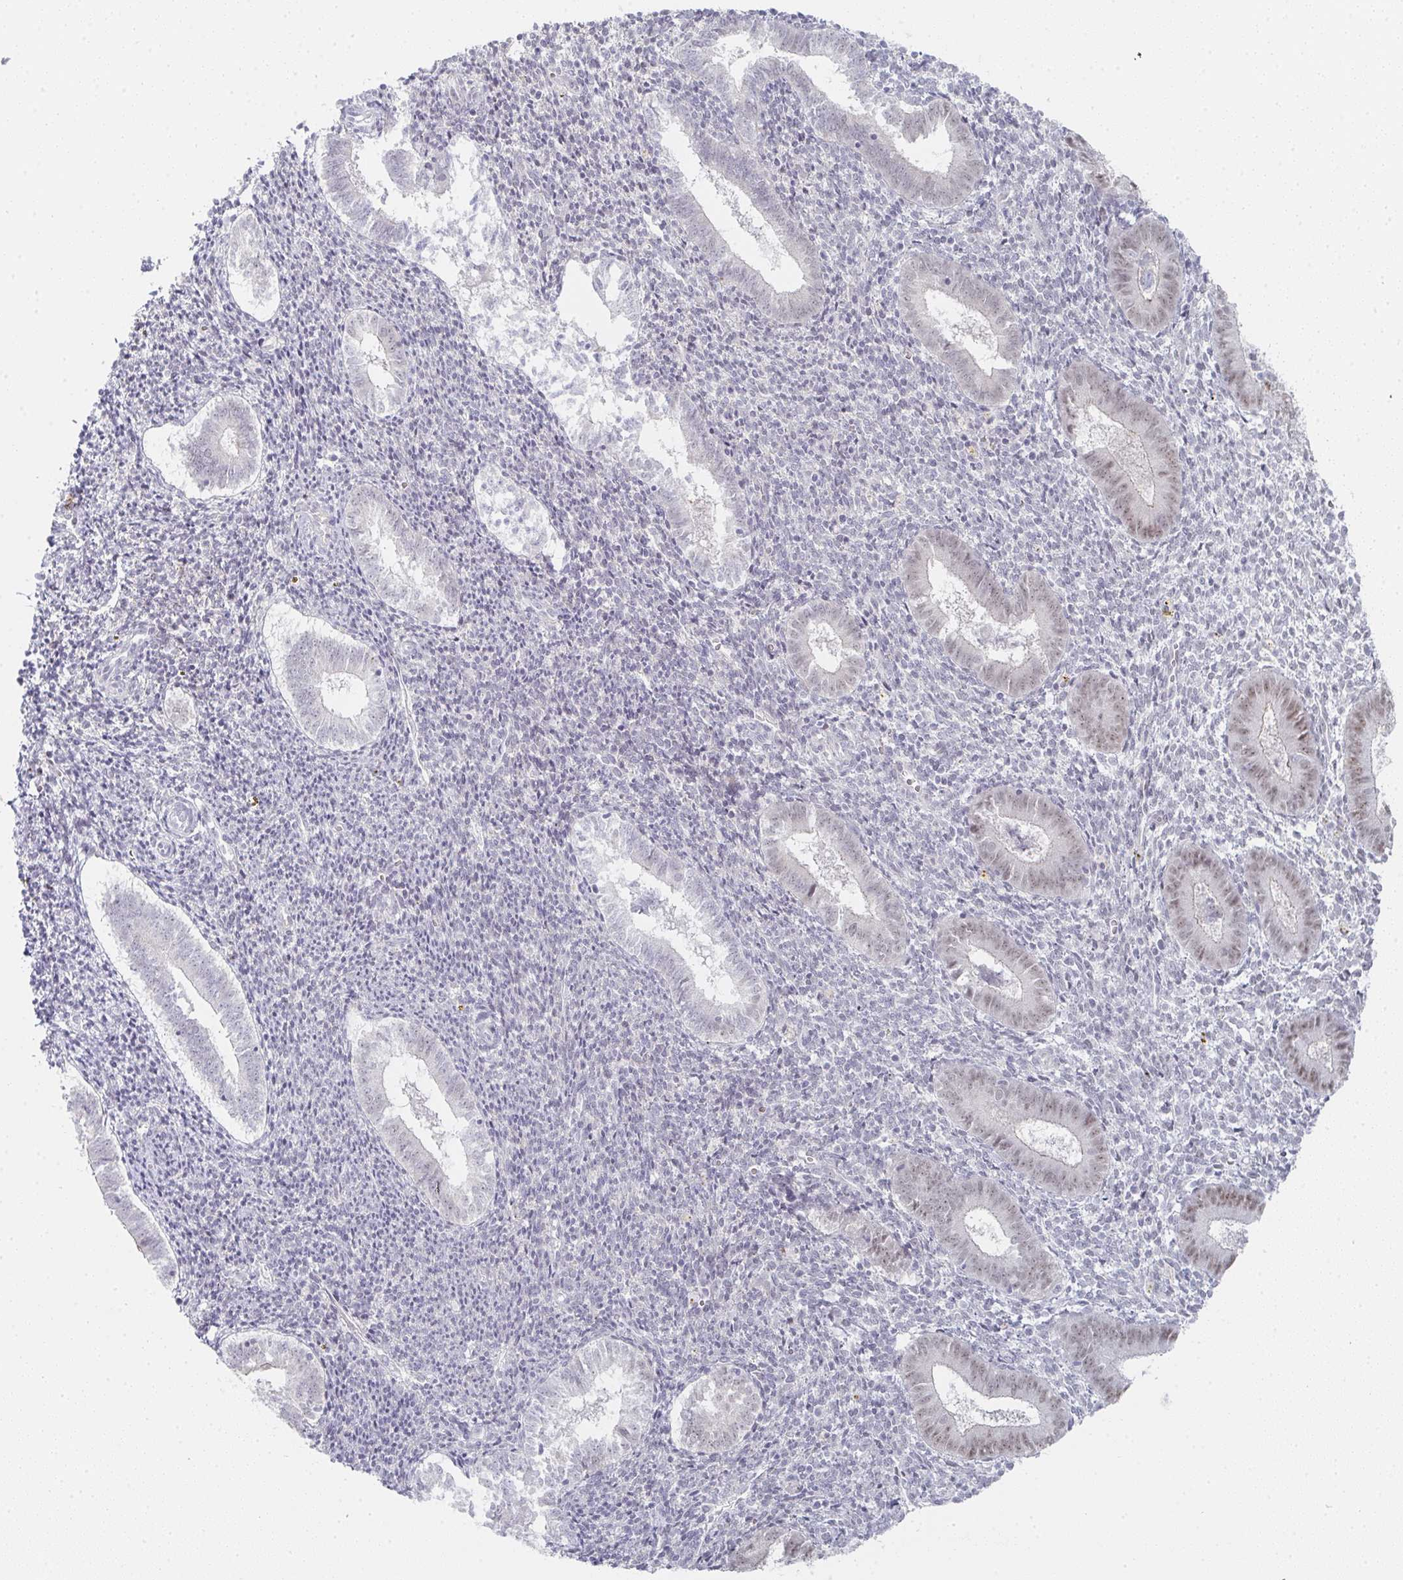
{"staining": {"intensity": "negative", "quantity": "none", "location": "none"}, "tissue": "endometrium", "cell_type": "Cells in endometrial stroma", "image_type": "normal", "snomed": [{"axis": "morphology", "description": "Normal tissue, NOS"}, {"axis": "topography", "description": "Endometrium"}], "caption": "Benign endometrium was stained to show a protein in brown. There is no significant positivity in cells in endometrial stroma. (Brightfield microscopy of DAB (3,3'-diaminobenzidine) immunohistochemistry at high magnification).", "gene": "POU2AF2", "patient": {"sex": "female", "age": 25}}